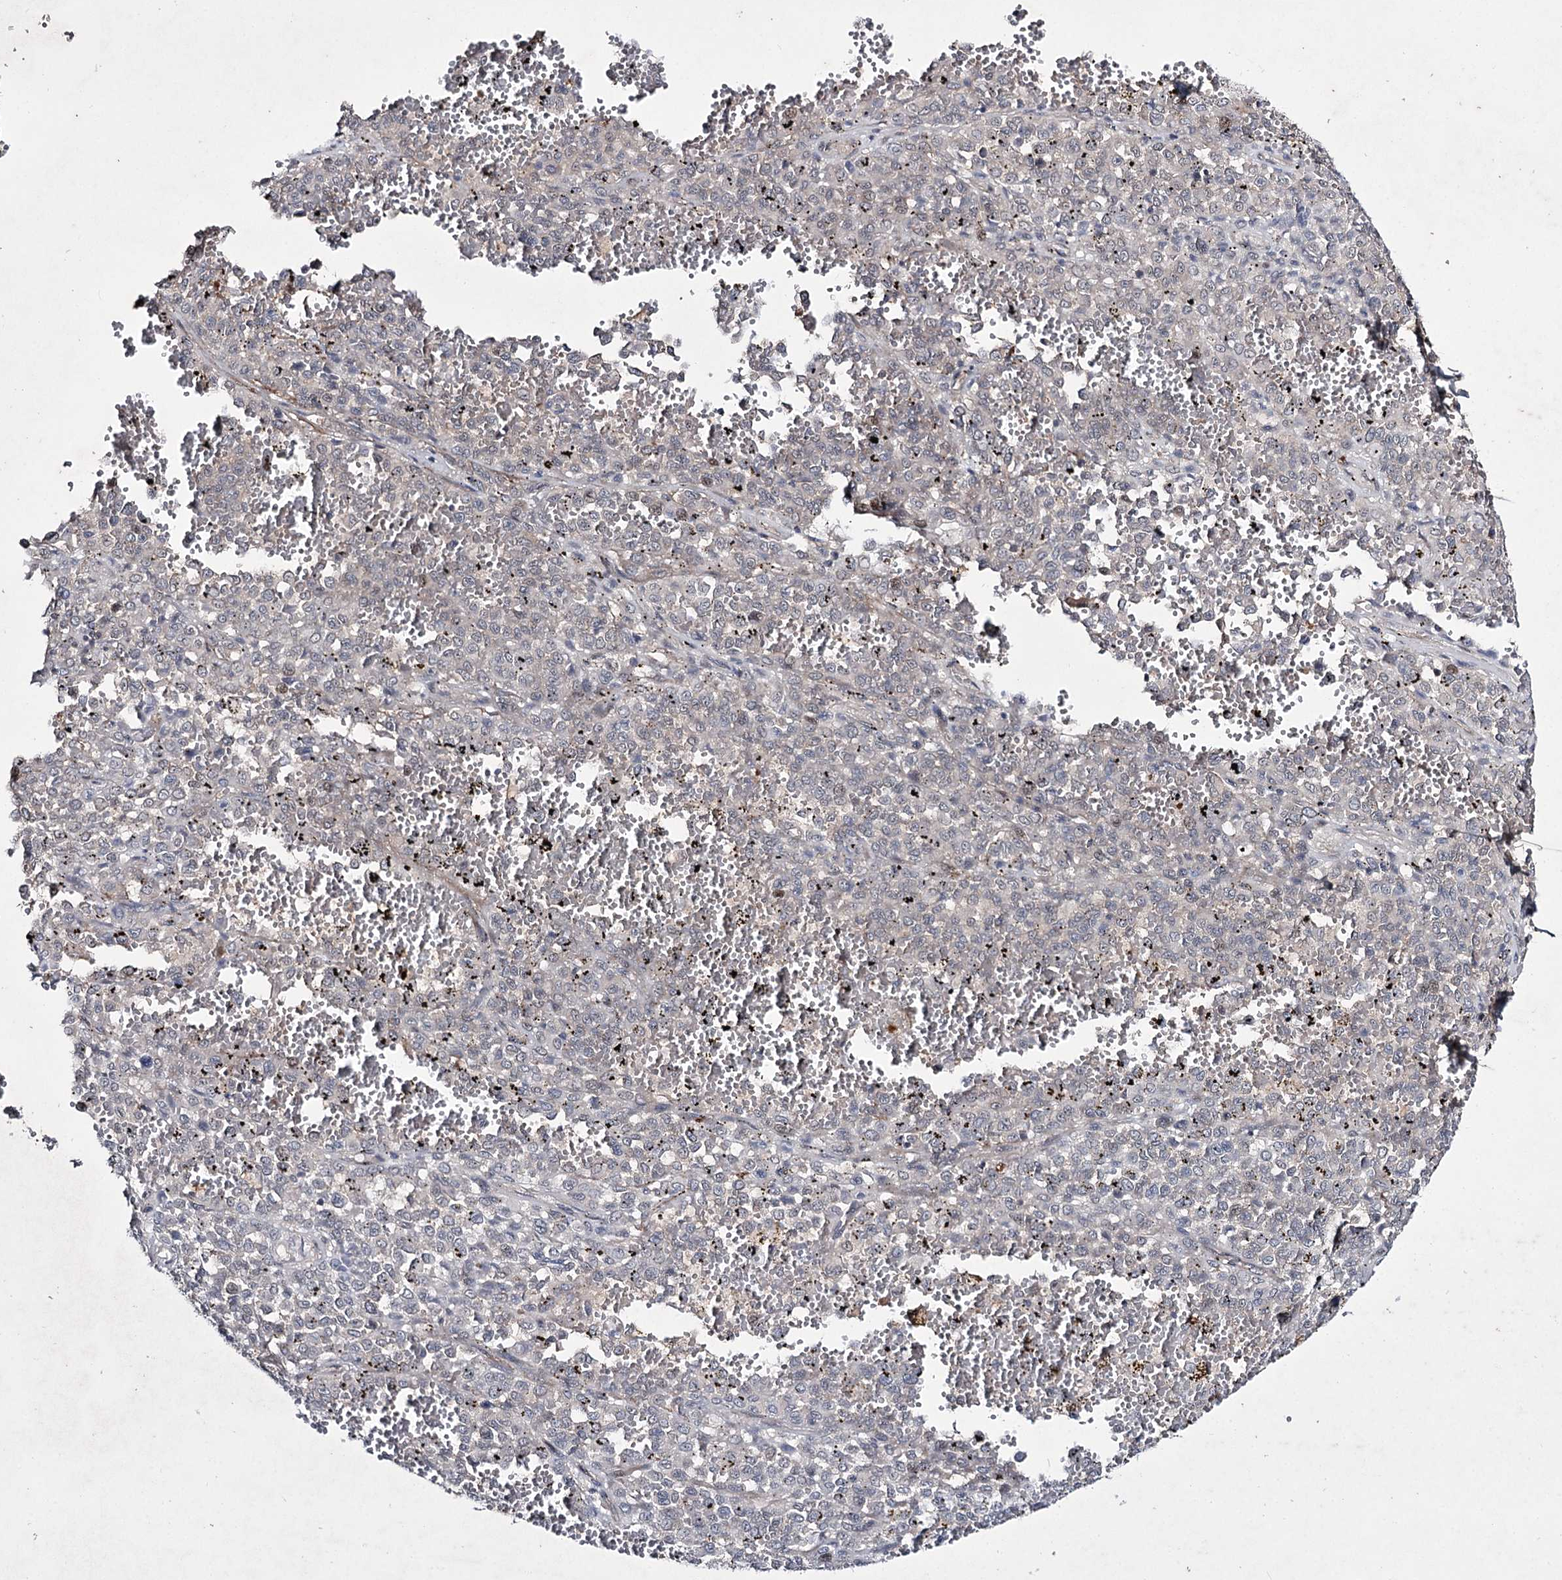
{"staining": {"intensity": "negative", "quantity": "none", "location": "none"}, "tissue": "melanoma", "cell_type": "Tumor cells", "image_type": "cancer", "snomed": [{"axis": "morphology", "description": "Malignant melanoma, Metastatic site"}, {"axis": "topography", "description": "Pancreas"}], "caption": "The image displays no significant staining in tumor cells of malignant melanoma (metastatic site). Brightfield microscopy of immunohistochemistry stained with DAB (3,3'-diaminobenzidine) (brown) and hematoxylin (blue), captured at high magnification.", "gene": "HOXC11", "patient": {"sex": "female", "age": 30}}